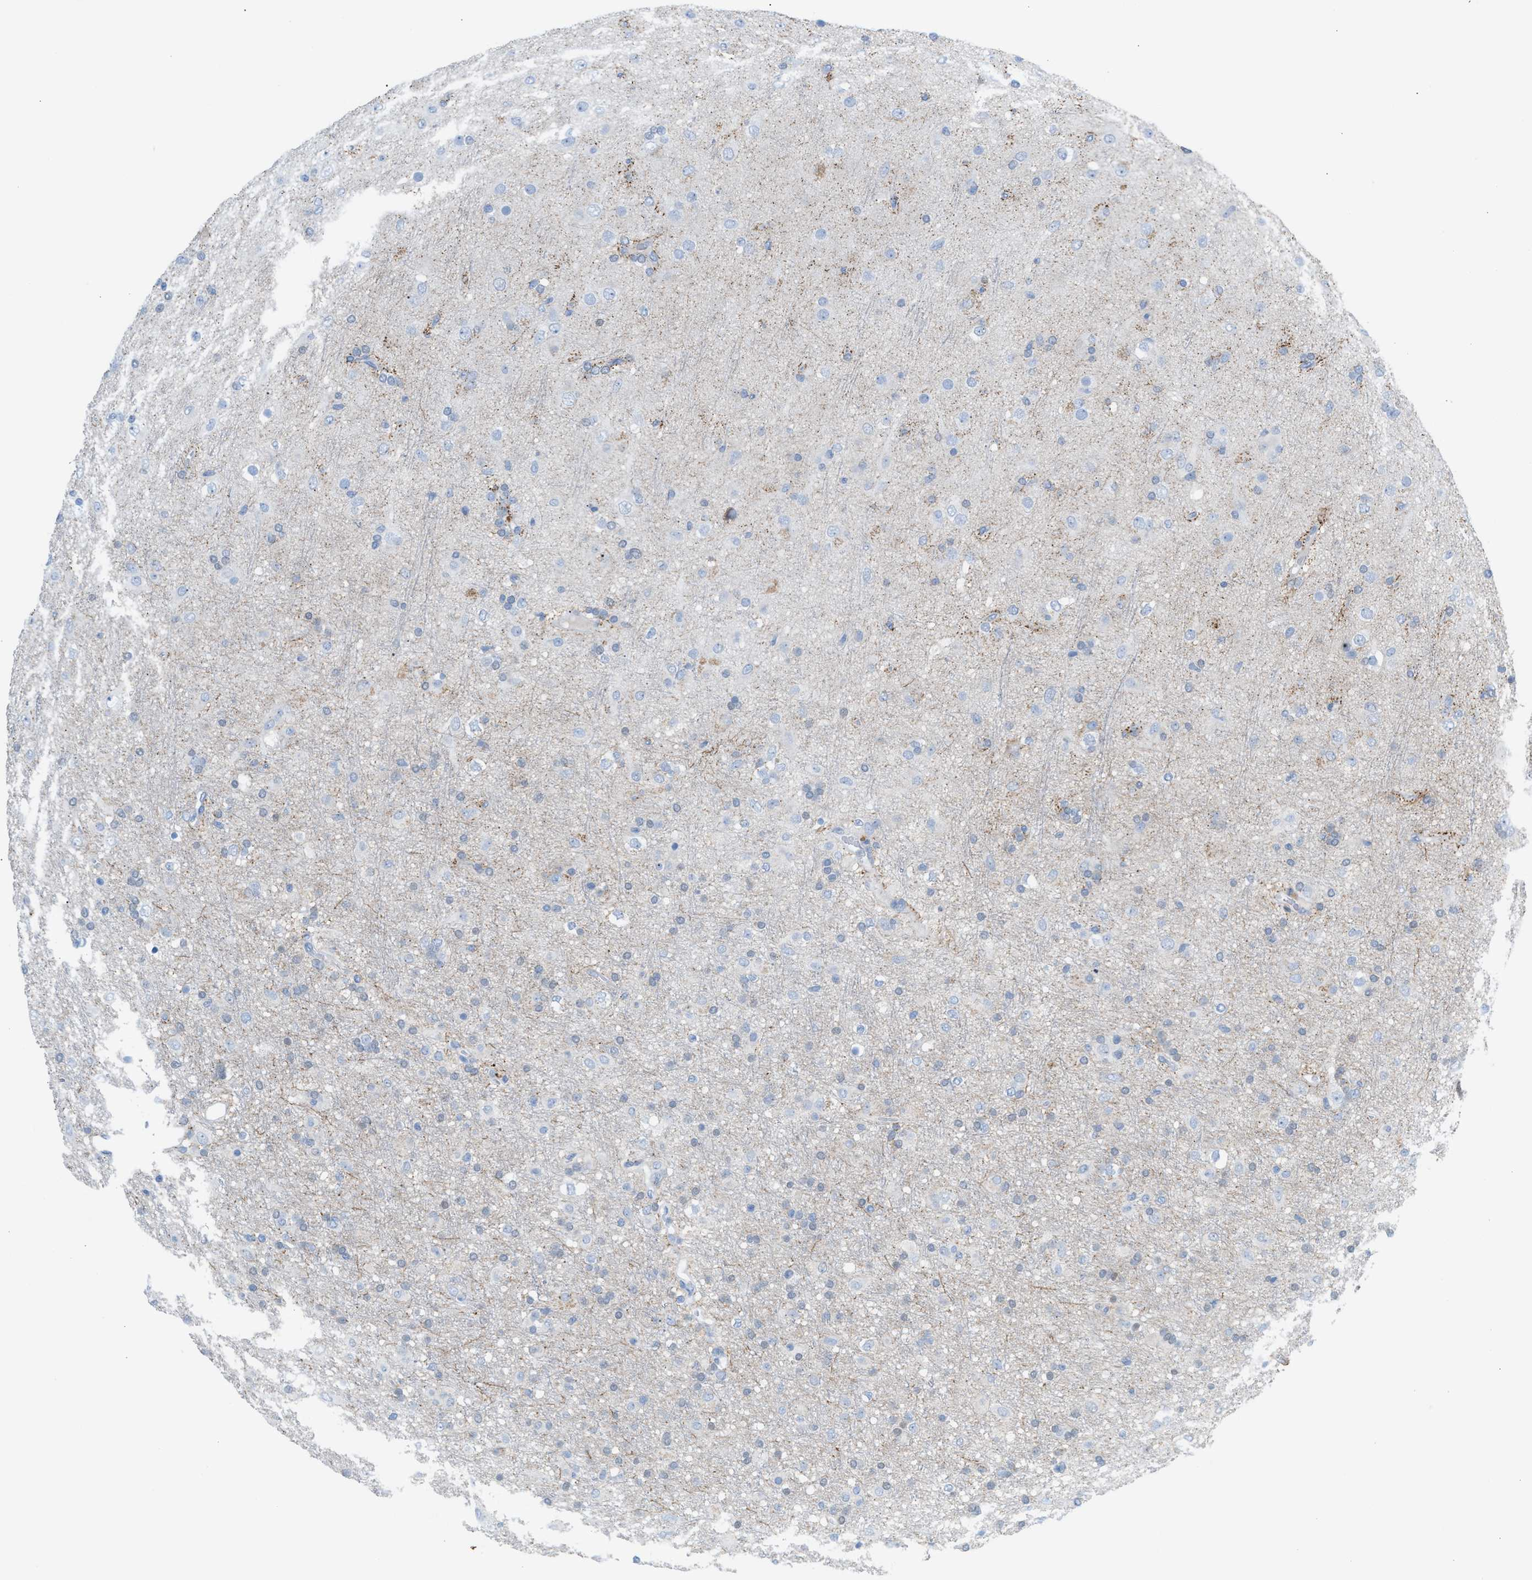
{"staining": {"intensity": "negative", "quantity": "none", "location": "none"}, "tissue": "glioma", "cell_type": "Tumor cells", "image_type": "cancer", "snomed": [{"axis": "morphology", "description": "Glioma, malignant, Low grade"}, {"axis": "topography", "description": "Brain"}], "caption": "Immunohistochemical staining of low-grade glioma (malignant) exhibits no significant expression in tumor cells. (DAB immunohistochemistry with hematoxylin counter stain).", "gene": "PPM1D", "patient": {"sex": "male", "age": 65}}